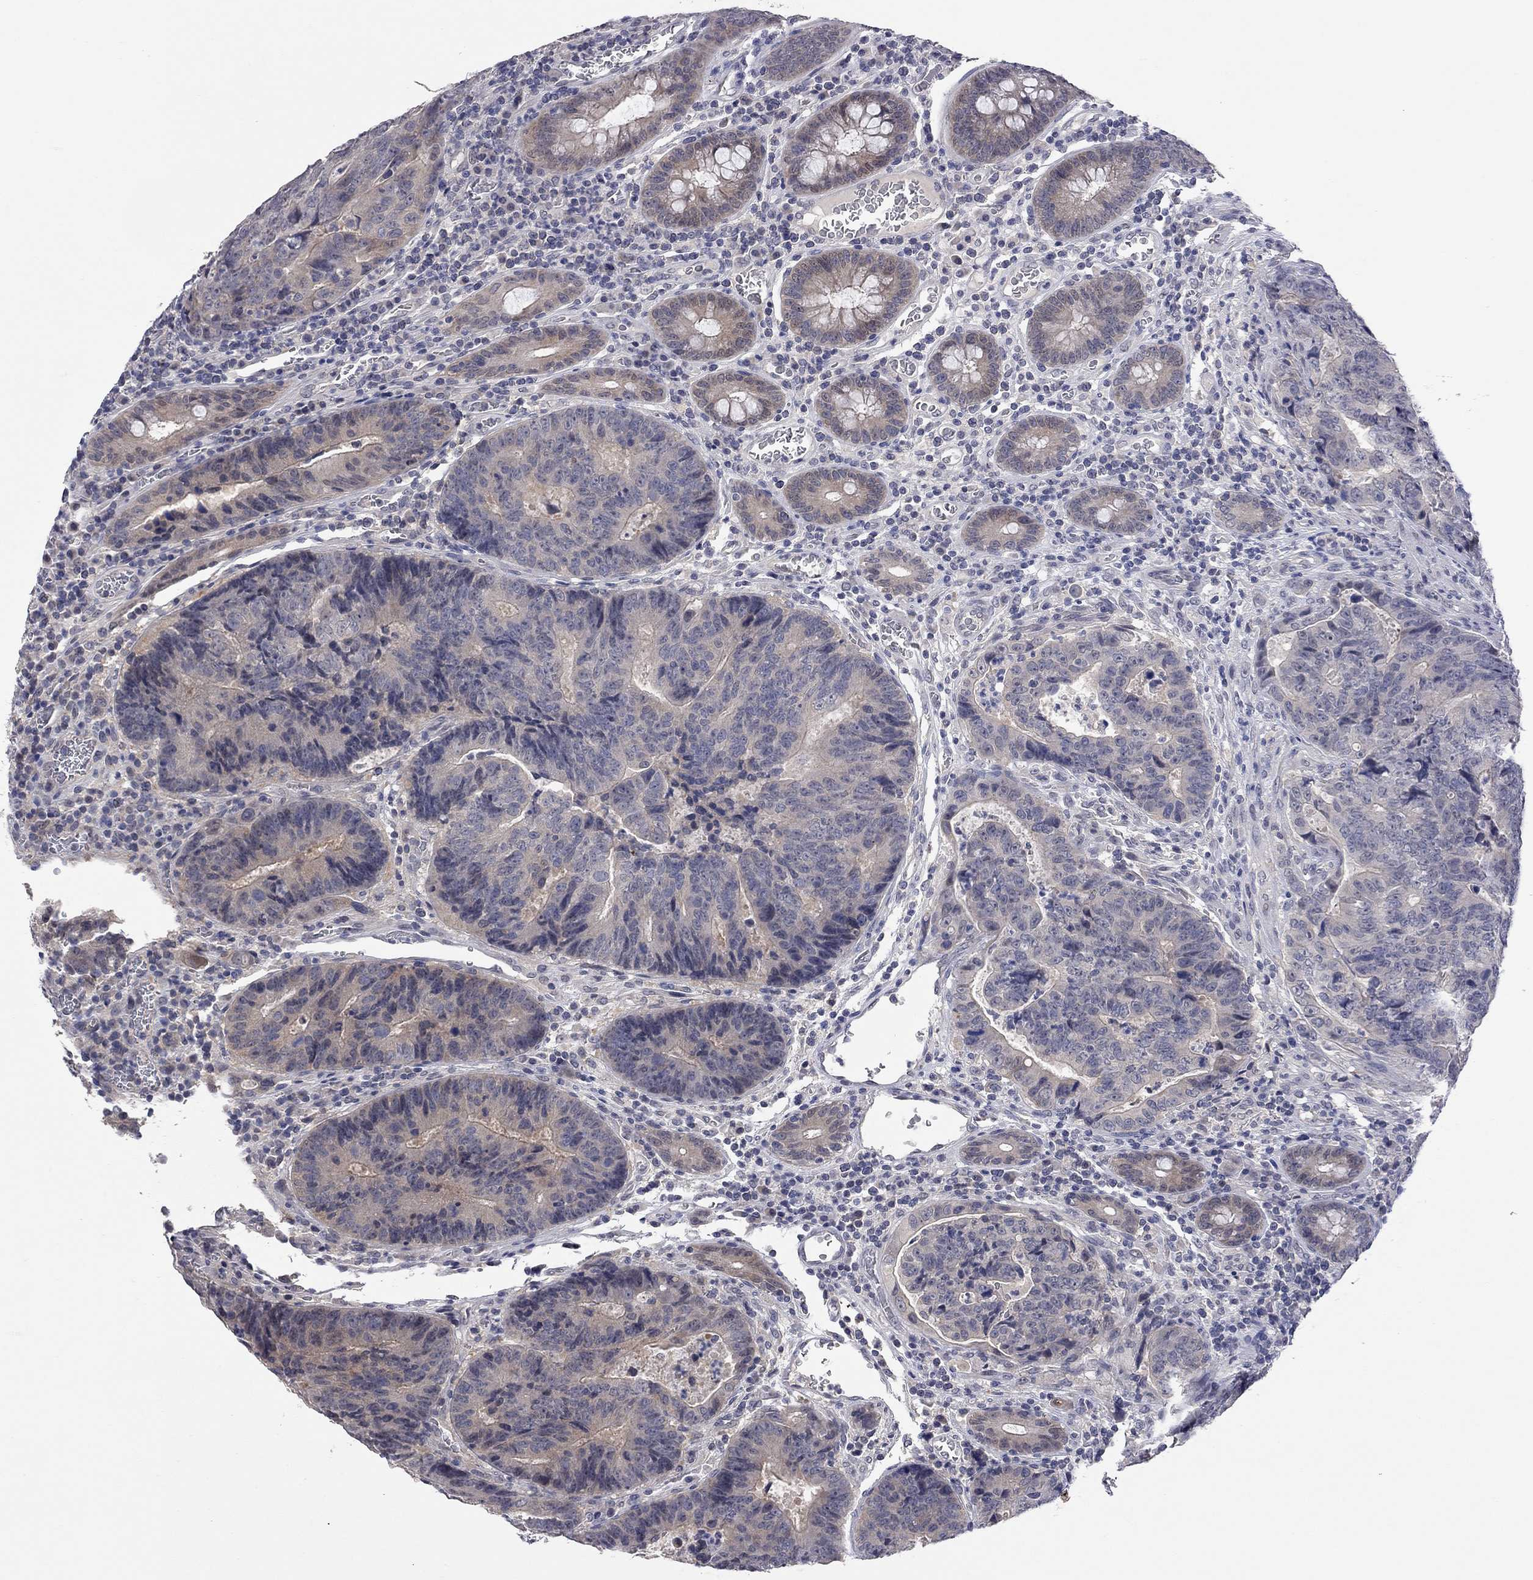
{"staining": {"intensity": "weak", "quantity": "25%-75%", "location": "cytoplasmic/membranous"}, "tissue": "colorectal cancer", "cell_type": "Tumor cells", "image_type": "cancer", "snomed": [{"axis": "morphology", "description": "Adenocarcinoma, NOS"}, {"axis": "topography", "description": "Colon"}], "caption": "Colorectal cancer (adenocarcinoma) stained with a brown dye reveals weak cytoplasmic/membranous positive expression in about 25%-75% of tumor cells.", "gene": "FABP12", "patient": {"sex": "female", "age": 48}}